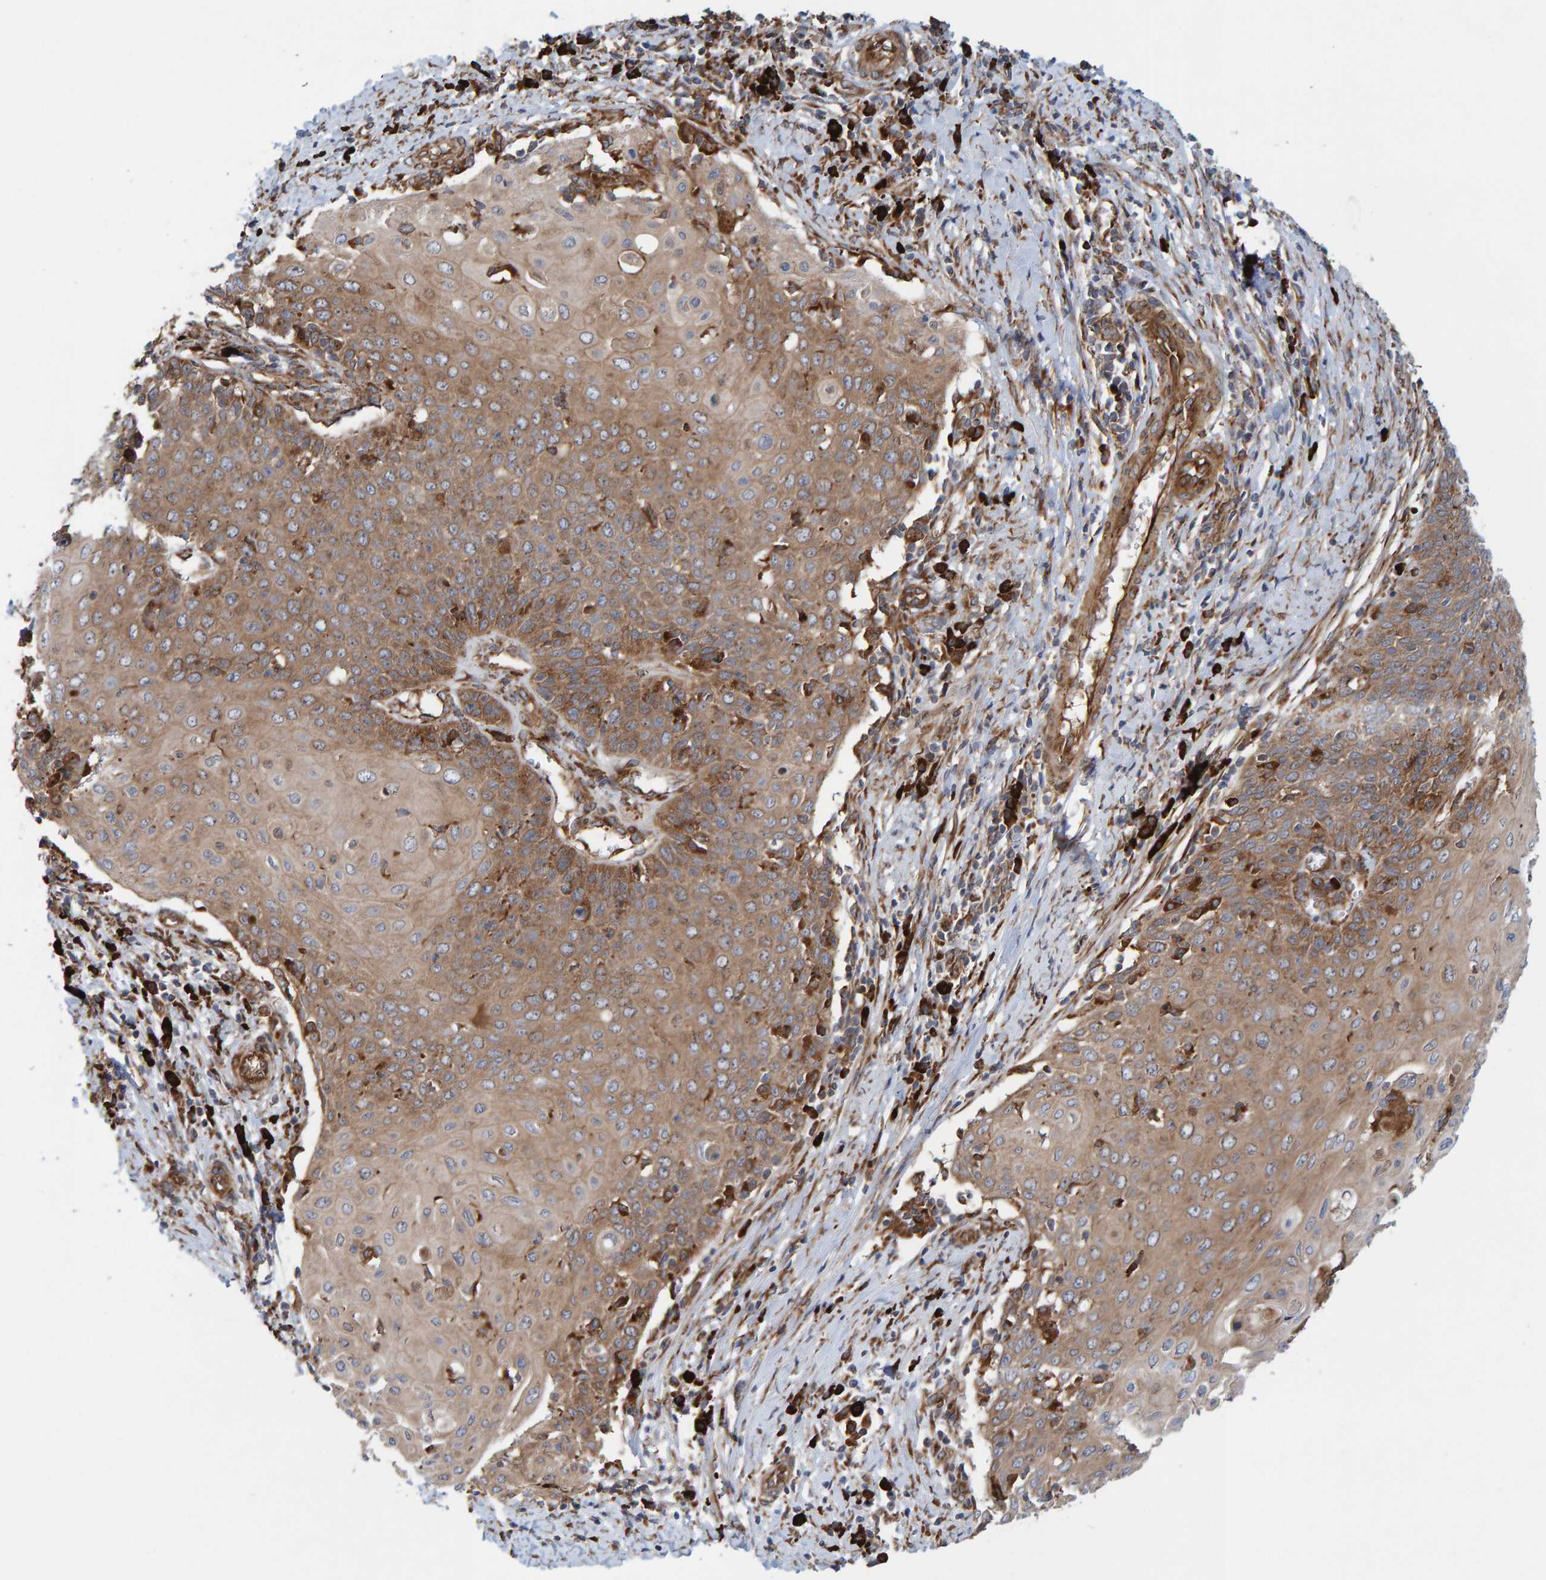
{"staining": {"intensity": "moderate", "quantity": ">75%", "location": "cytoplasmic/membranous"}, "tissue": "cervical cancer", "cell_type": "Tumor cells", "image_type": "cancer", "snomed": [{"axis": "morphology", "description": "Squamous cell carcinoma, NOS"}, {"axis": "topography", "description": "Cervix"}], "caption": "Immunohistochemical staining of human cervical cancer displays medium levels of moderate cytoplasmic/membranous protein positivity in about >75% of tumor cells. Nuclei are stained in blue.", "gene": "KIAA0753", "patient": {"sex": "female", "age": 39}}